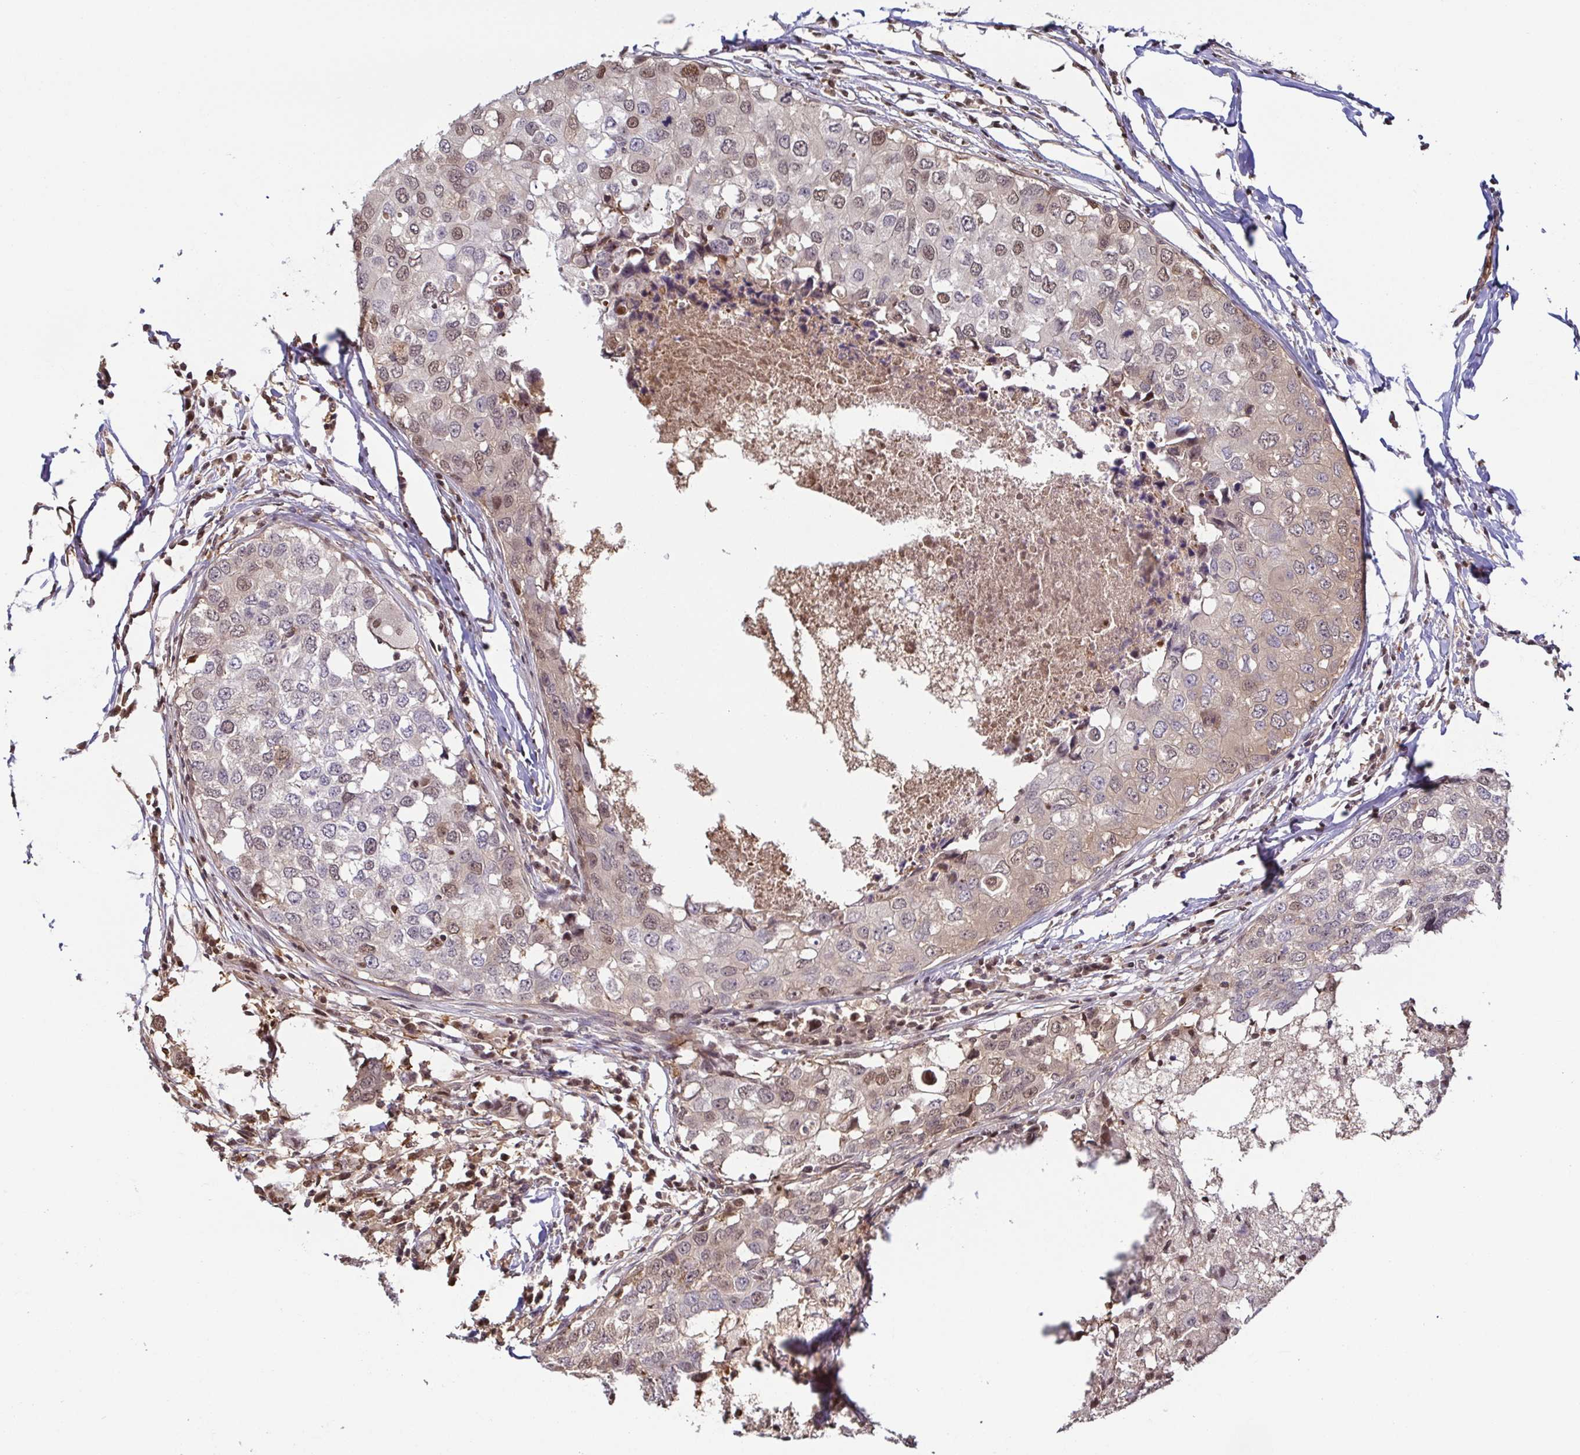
{"staining": {"intensity": "moderate", "quantity": "25%-75%", "location": "nuclear"}, "tissue": "breast cancer", "cell_type": "Tumor cells", "image_type": "cancer", "snomed": [{"axis": "morphology", "description": "Duct carcinoma"}, {"axis": "topography", "description": "Breast"}], "caption": "Moderate nuclear expression is appreciated in approximately 25%-75% of tumor cells in breast intraductal carcinoma.", "gene": "PSMB9", "patient": {"sex": "female", "age": 27}}